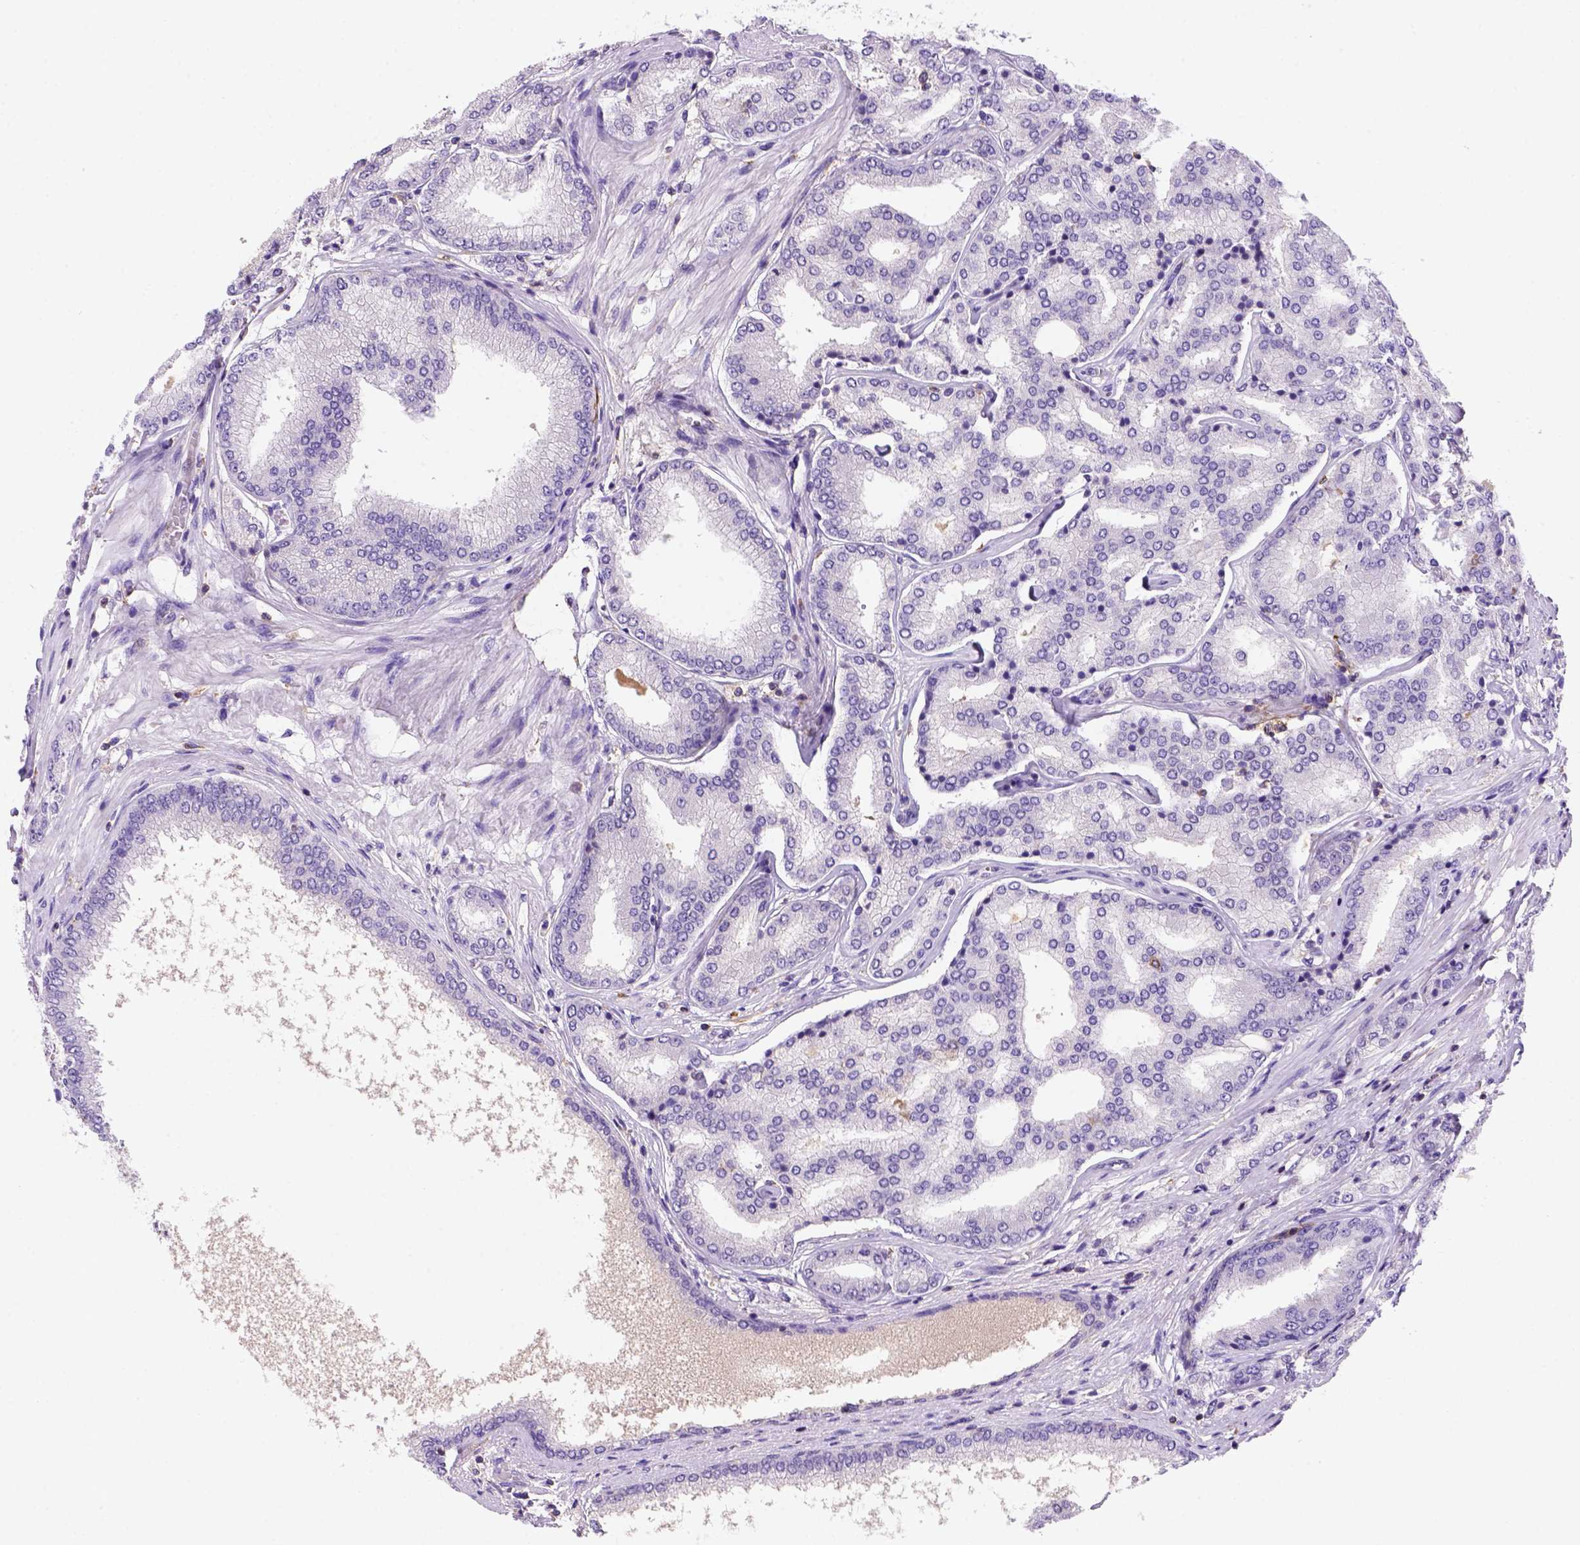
{"staining": {"intensity": "negative", "quantity": "none", "location": "none"}, "tissue": "prostate cancer", "cell_type": "Tumor cells", "image_type": "cancer", "snomed": [{"axis": "morphology", "description": "Adenocarcinoma, NOS"}, {"axis": "topography", "description": "Prostate"}], "caption": "Immunohistochemistry photomicrograph of human prostate adenocarcinoma stained for a protein (brown), which shows no staining in tumor cells. The staining is performed using DAB brown chromogen with nuclei counter-stained in using hematoxylin.", "gene": "INPP5D", "patient": {"sex": "male", "age": 63}}